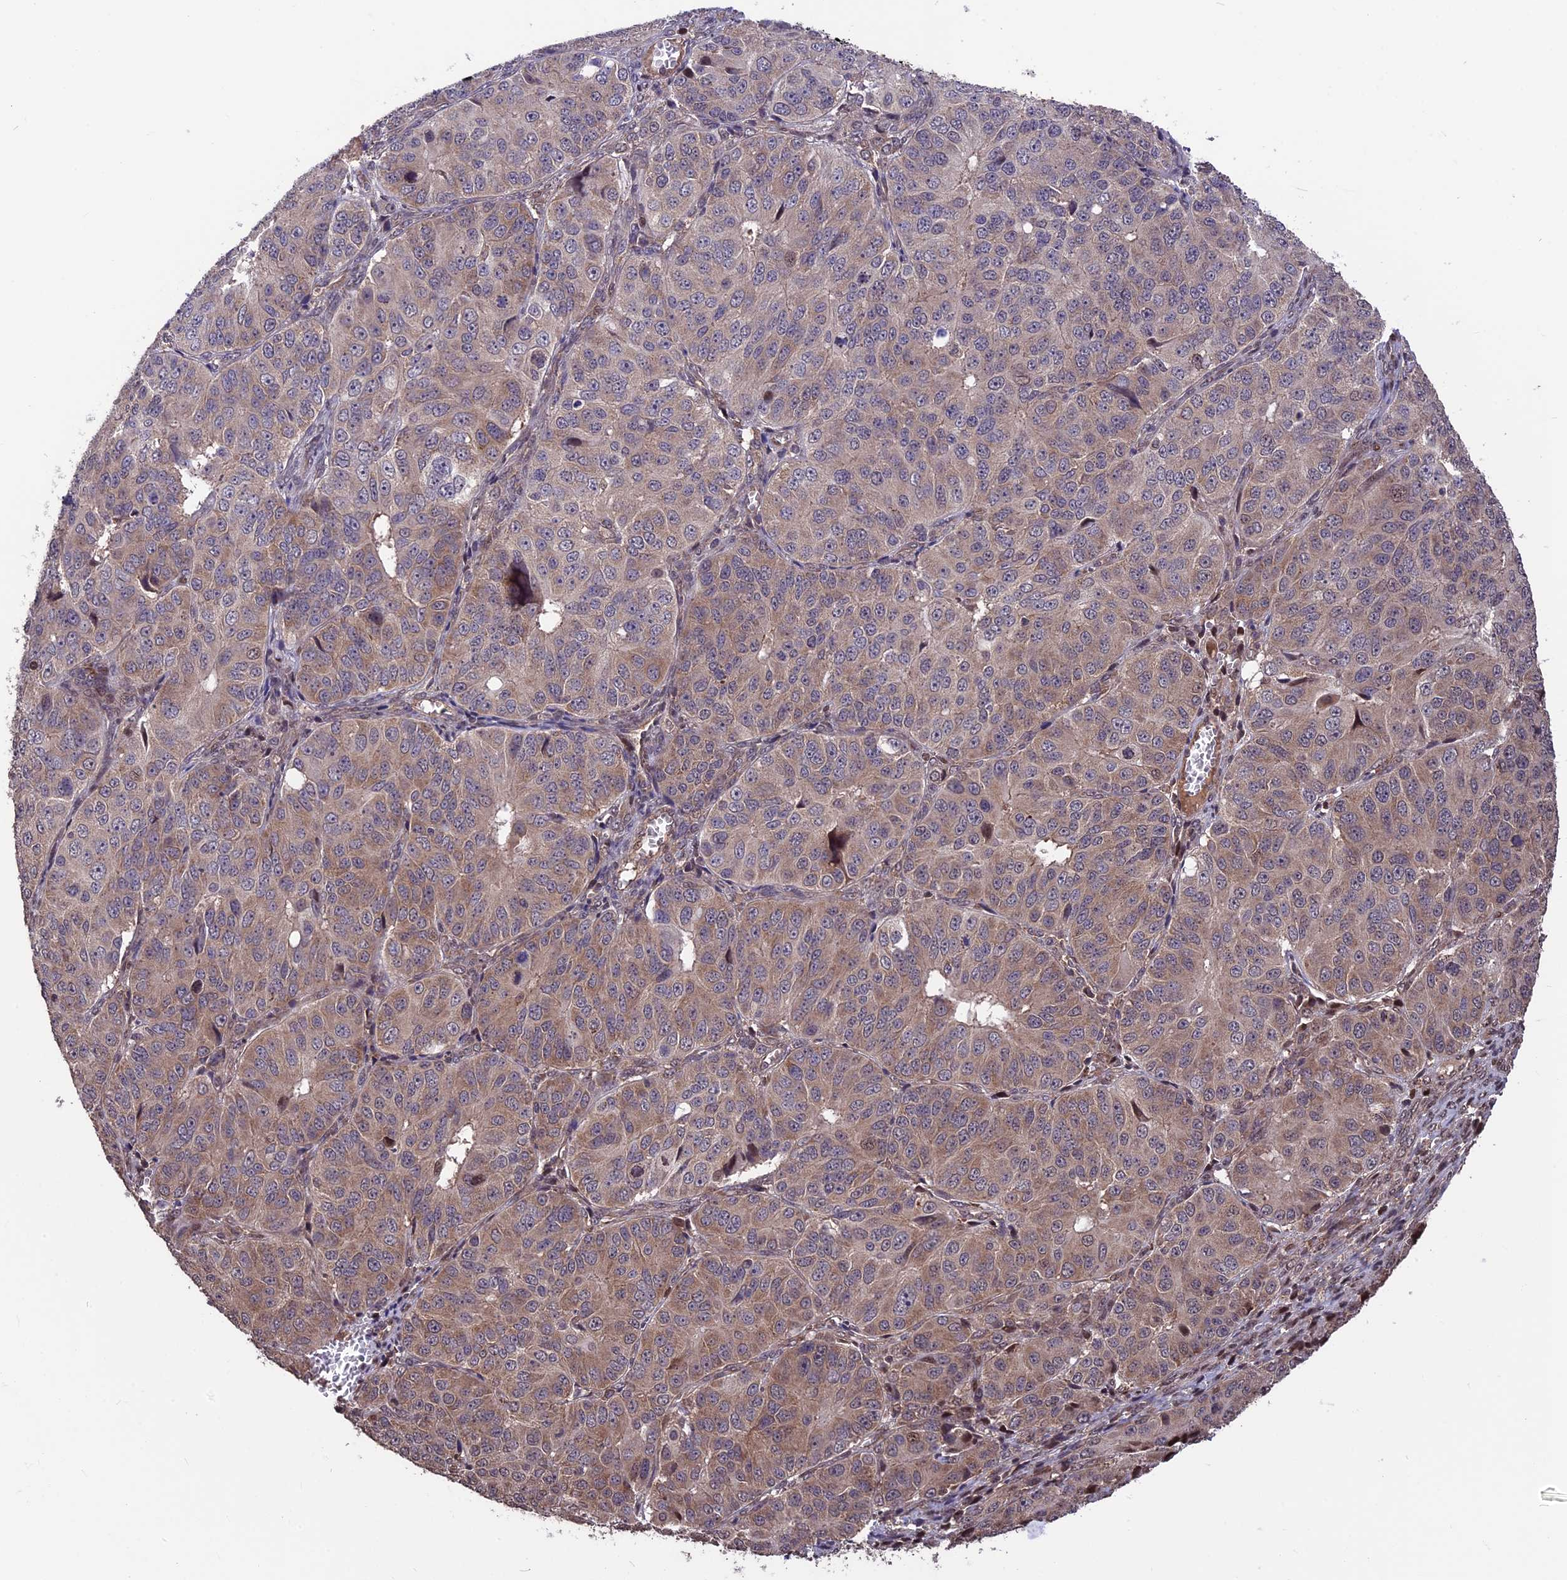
{"staining": {"intensity": "weak", "quantity": "25%-75%", "location": "cytoplasmic/membranous"}, "tissue": "ovarian cancer", "cell_type": "Tumor cells", "image_type": "cancer", "snomed": [{"axis": "morphology", "description": "Carcinoma, endometroid"}, {"axis": "topography", "description": "Ovary"}], "caption": "Immunohistochemical staining of ovarian endometroid carcinoma demonstrates low levels of weak cytoplasmic/membranous expression in approximately 25%-75% of tumor cells.", "gene": "ZNF598", "patient": {"sex": "female", "age": 51}}